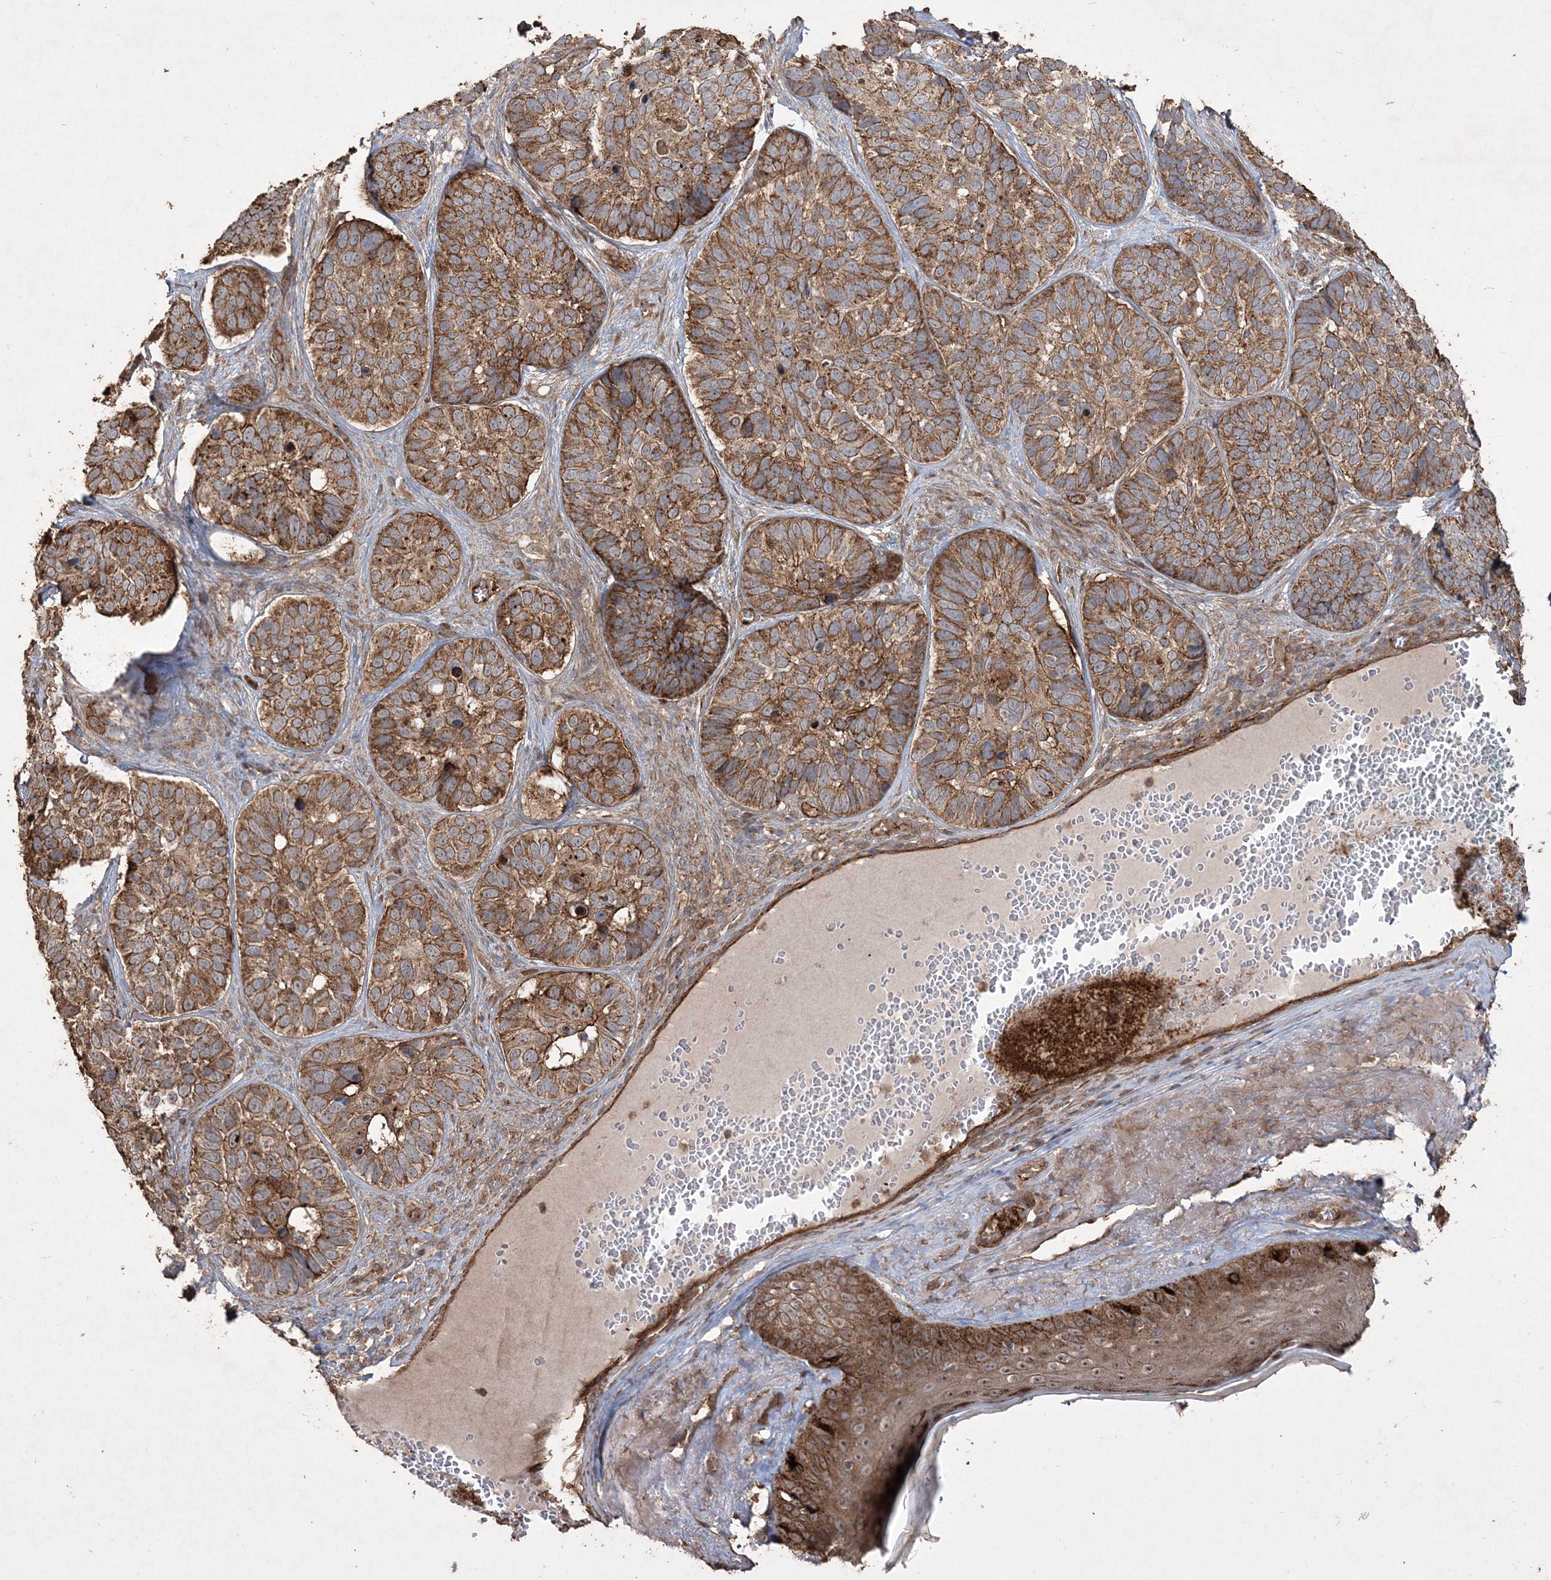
{"staining": {"intensity": "strong", "quantity": ">75%", "location": "cytoplasmic/membranous"}, "tissue": "skin cancer", "cell_type": "Tumor cells", "image_type": "cancer", "snomed": [{"axis": "morphology", "description": "Basal cell carcinoma"}, {"axis": "topography", "description": "Skin"}], "caption": "Immunohistochemistry of human skin cancer (basal cell carcinoma) reveals high levels of strong cytoplasmic/membranous expression in about >75% of tumor cells.", "gene": "TTC7A", "patient": {"sex": "male", "age": 62}}